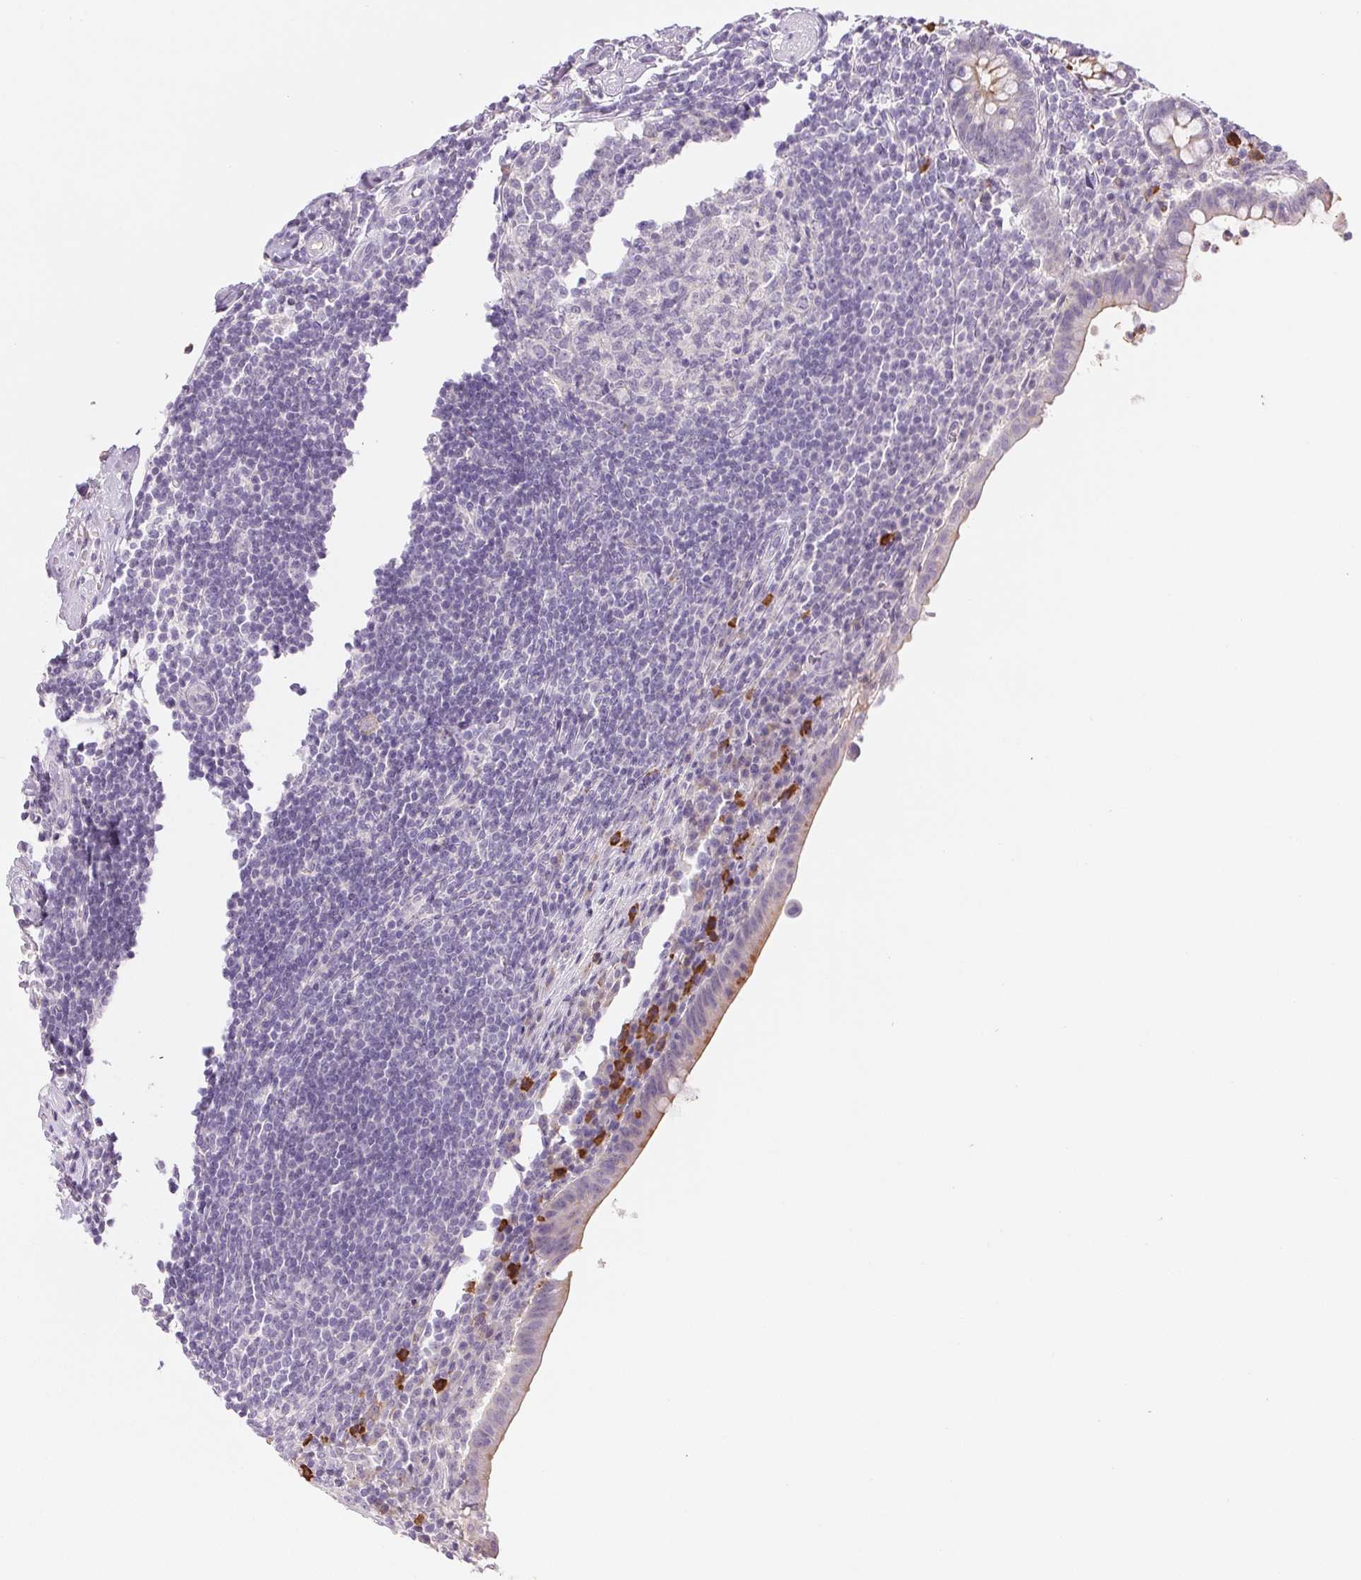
{"staining": {"intensity": "moderate", "quantity": "<25%", "location": "cytoplasmic/membranous"}, "tissue": "appendix", "cell_type": "Glandular cells", "image_type": "normal", "snomed": [{"axis": "morphology", "description": "Normal tissue, NOS"}, {"axis": "topography", "description": "Appendix"}], "caption": "Normal appendix displays moderate cytoplasmic/membranous staining in about <25% of glandular cells, visualized by immunohistochemistry. (brown staining indicates protein expression, while blue staining denotes nuclei).", "gene": "IFIT1B", "patient": {"sex": "female", "age": 56}}